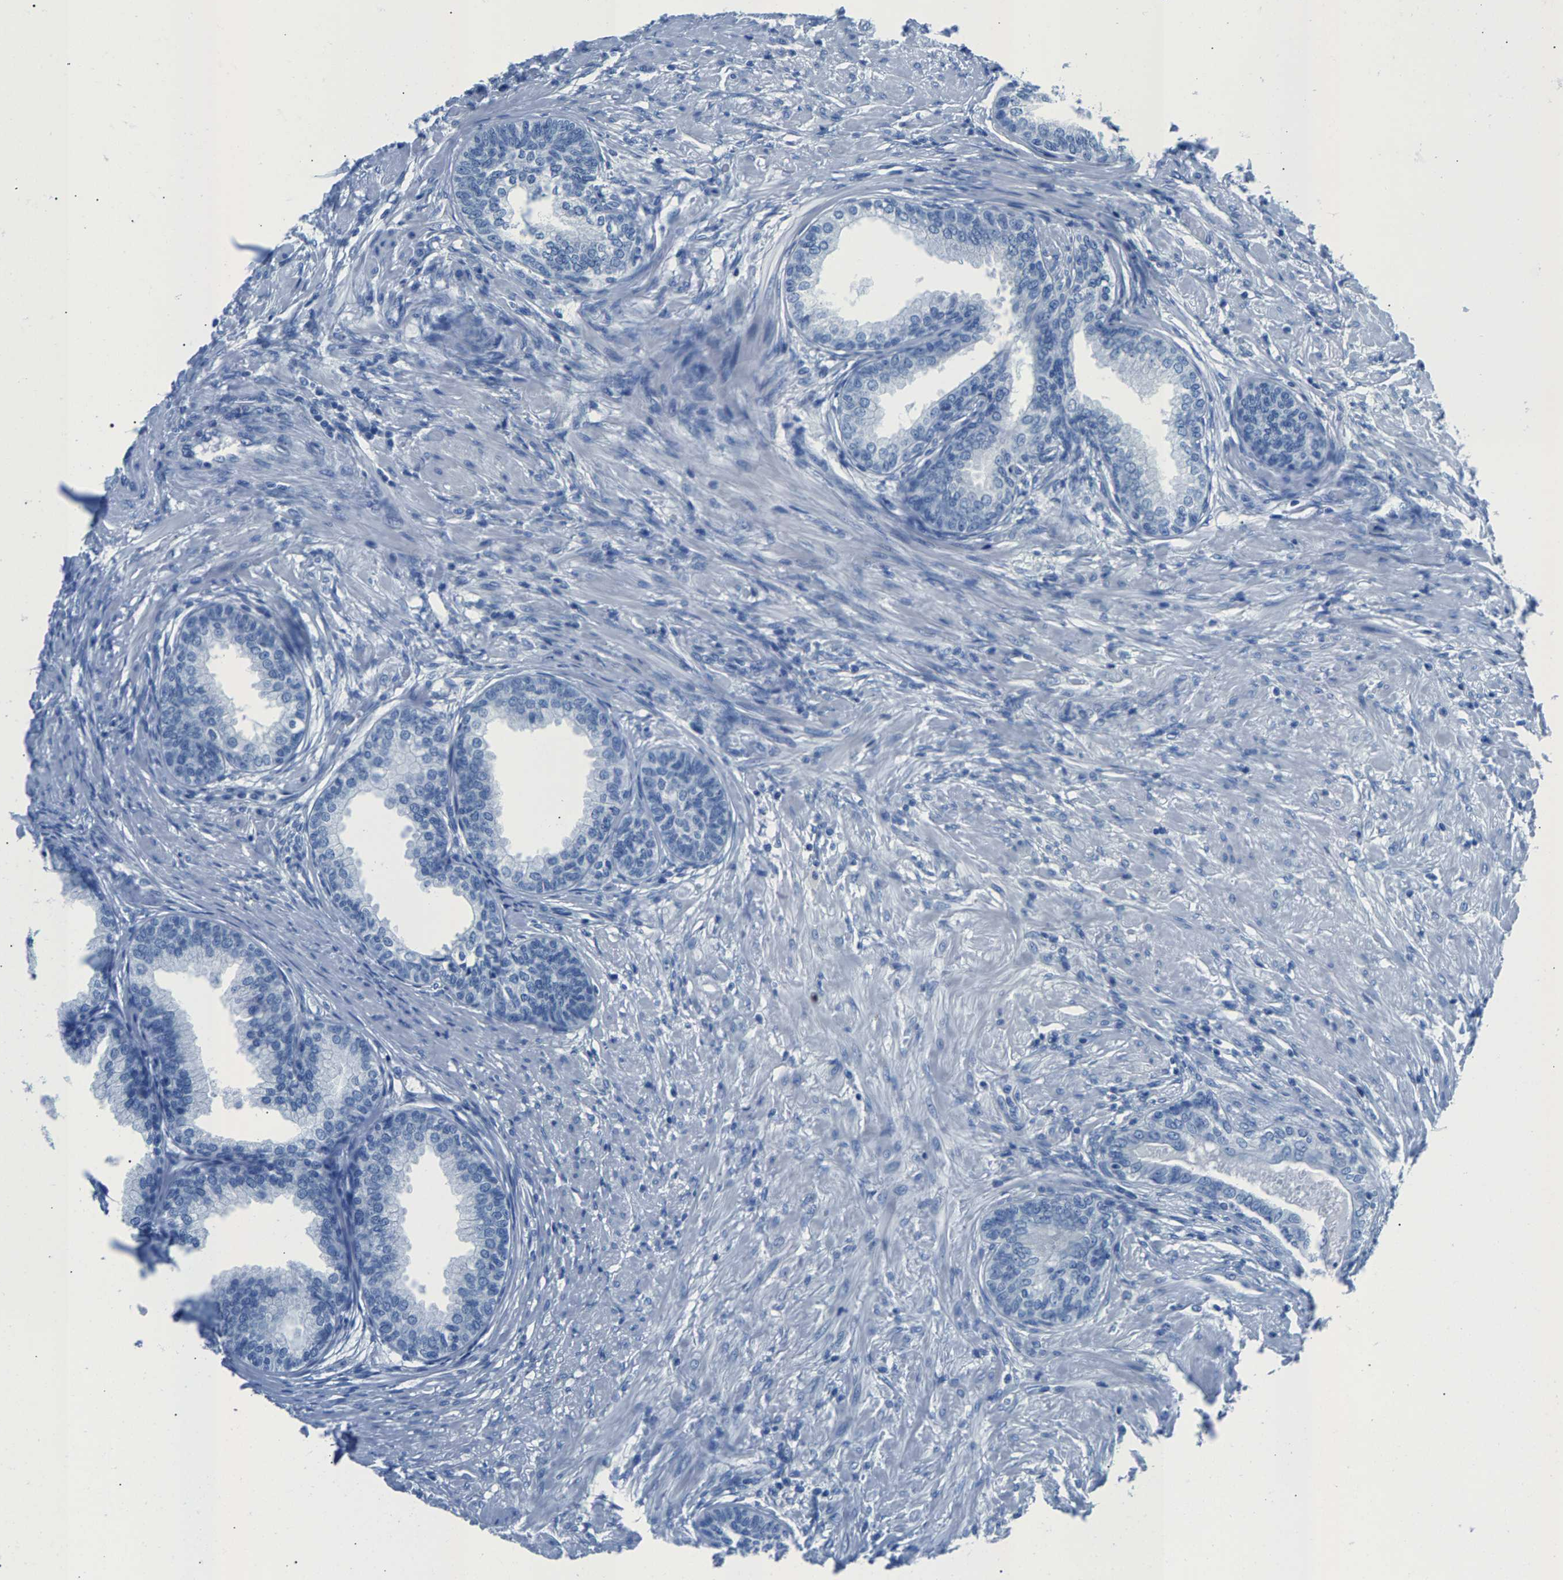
{"staining": {"intensity": "negative", "quantity": "none", "location": "none"}, "tissue": "prostate", "cell_type": "Glandular cells", "image_type": "normal", "snomed": [{"axis": "morphology", "description": "Normal tissue, NOS"}, {"axis": "topography", "description": "Prostate"}], "caption": "The immunohistochemistry histopathology image has no significant positivity in glandular cells of prostate.", "gene": "CPS1", "patient": {"sex": "male", "age": 76}}